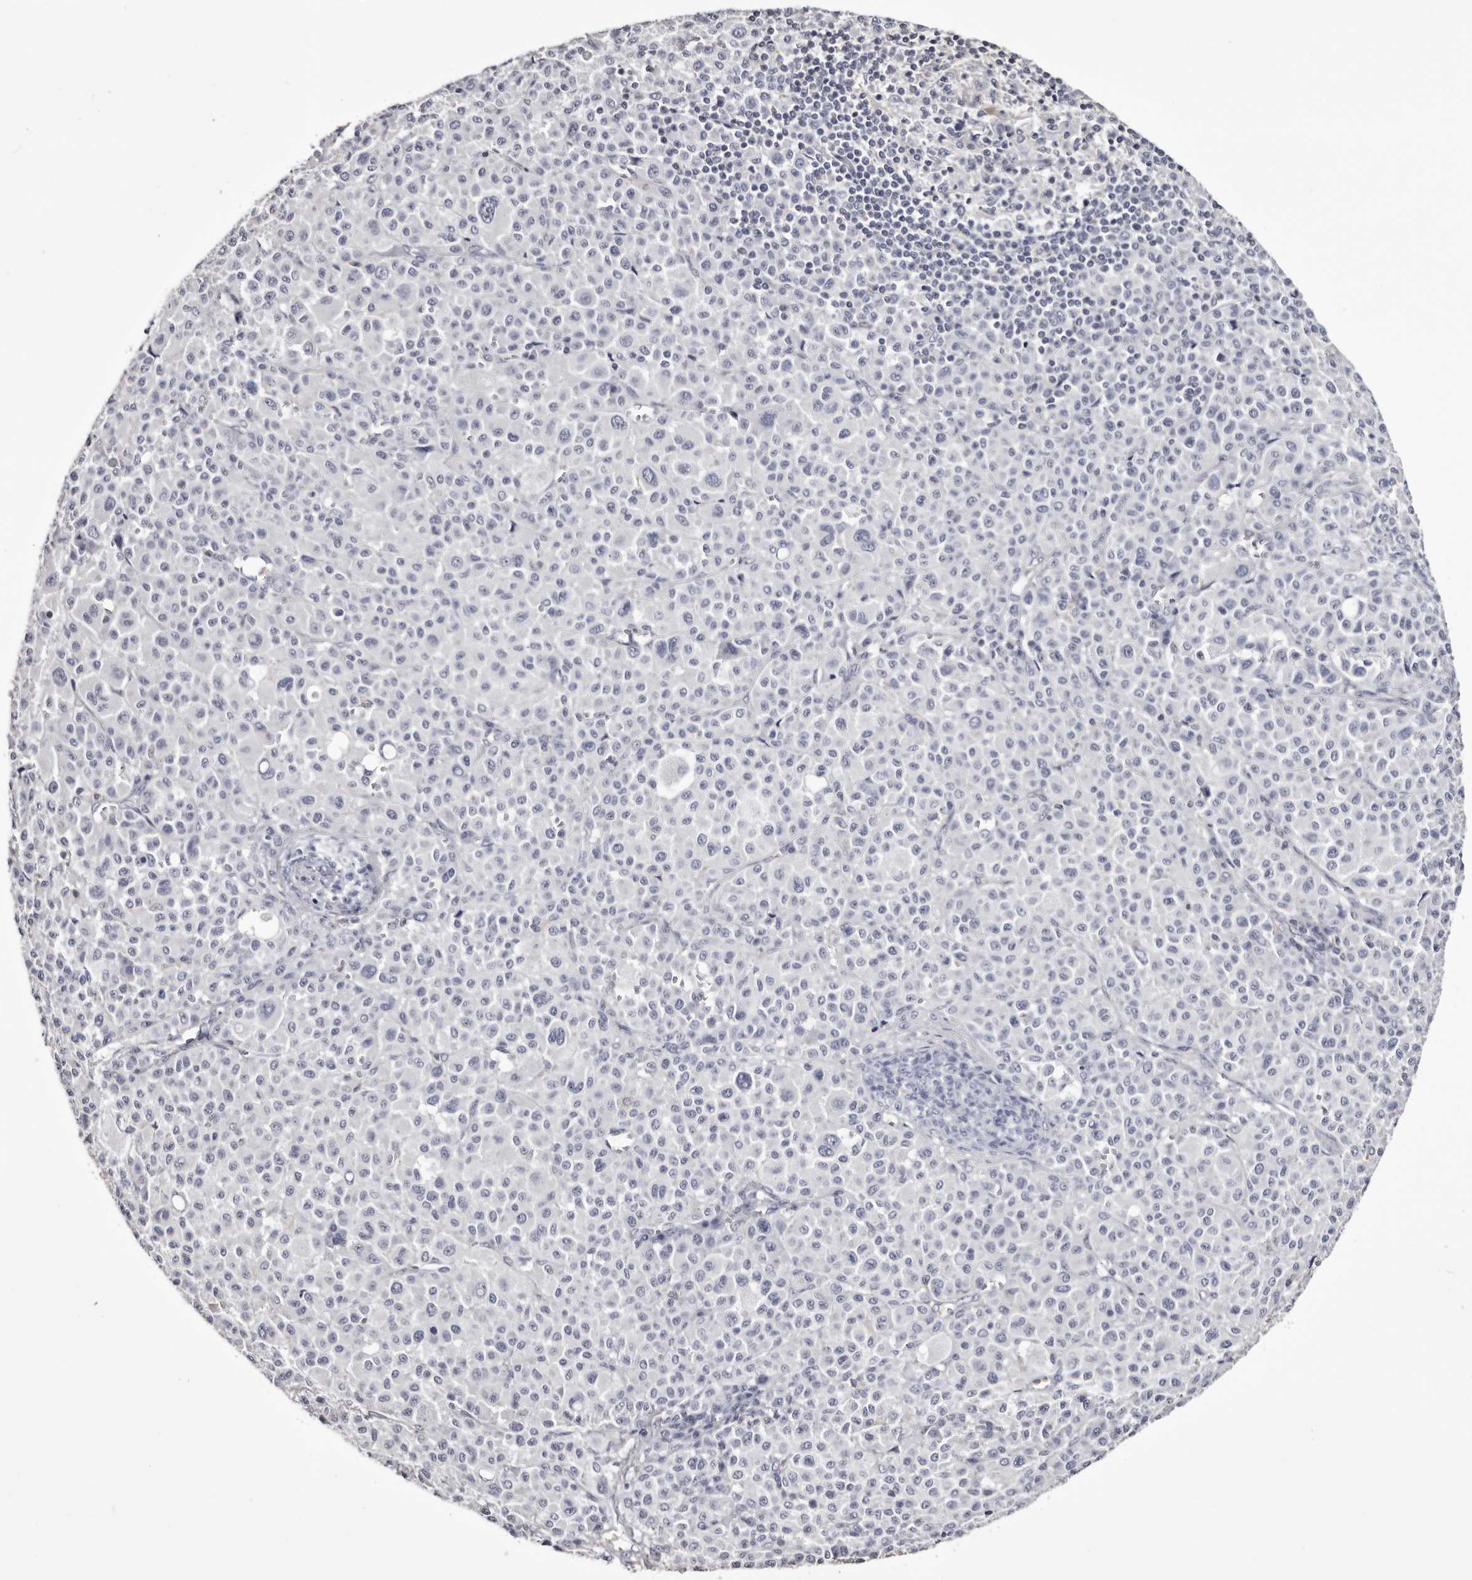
{"staining": {"intensity": "negative", "quantity": "none", "location": "none"}, "tissue": "melanoma", "cell_type": "Tumor cells", "image_type": "cancer", "snomed": [{"axis": "morphology", "description": "Malignant melanoma, Metastatic site"}, {"axis": "topography", "description": "Skin"}], "caption": "A micrograph of malignant melanoma (metastatic site) stained for a protein shows no brown staining in tumor cells.", "gene": "LAD1", "patient": {"sex": "female", "age": 74}}